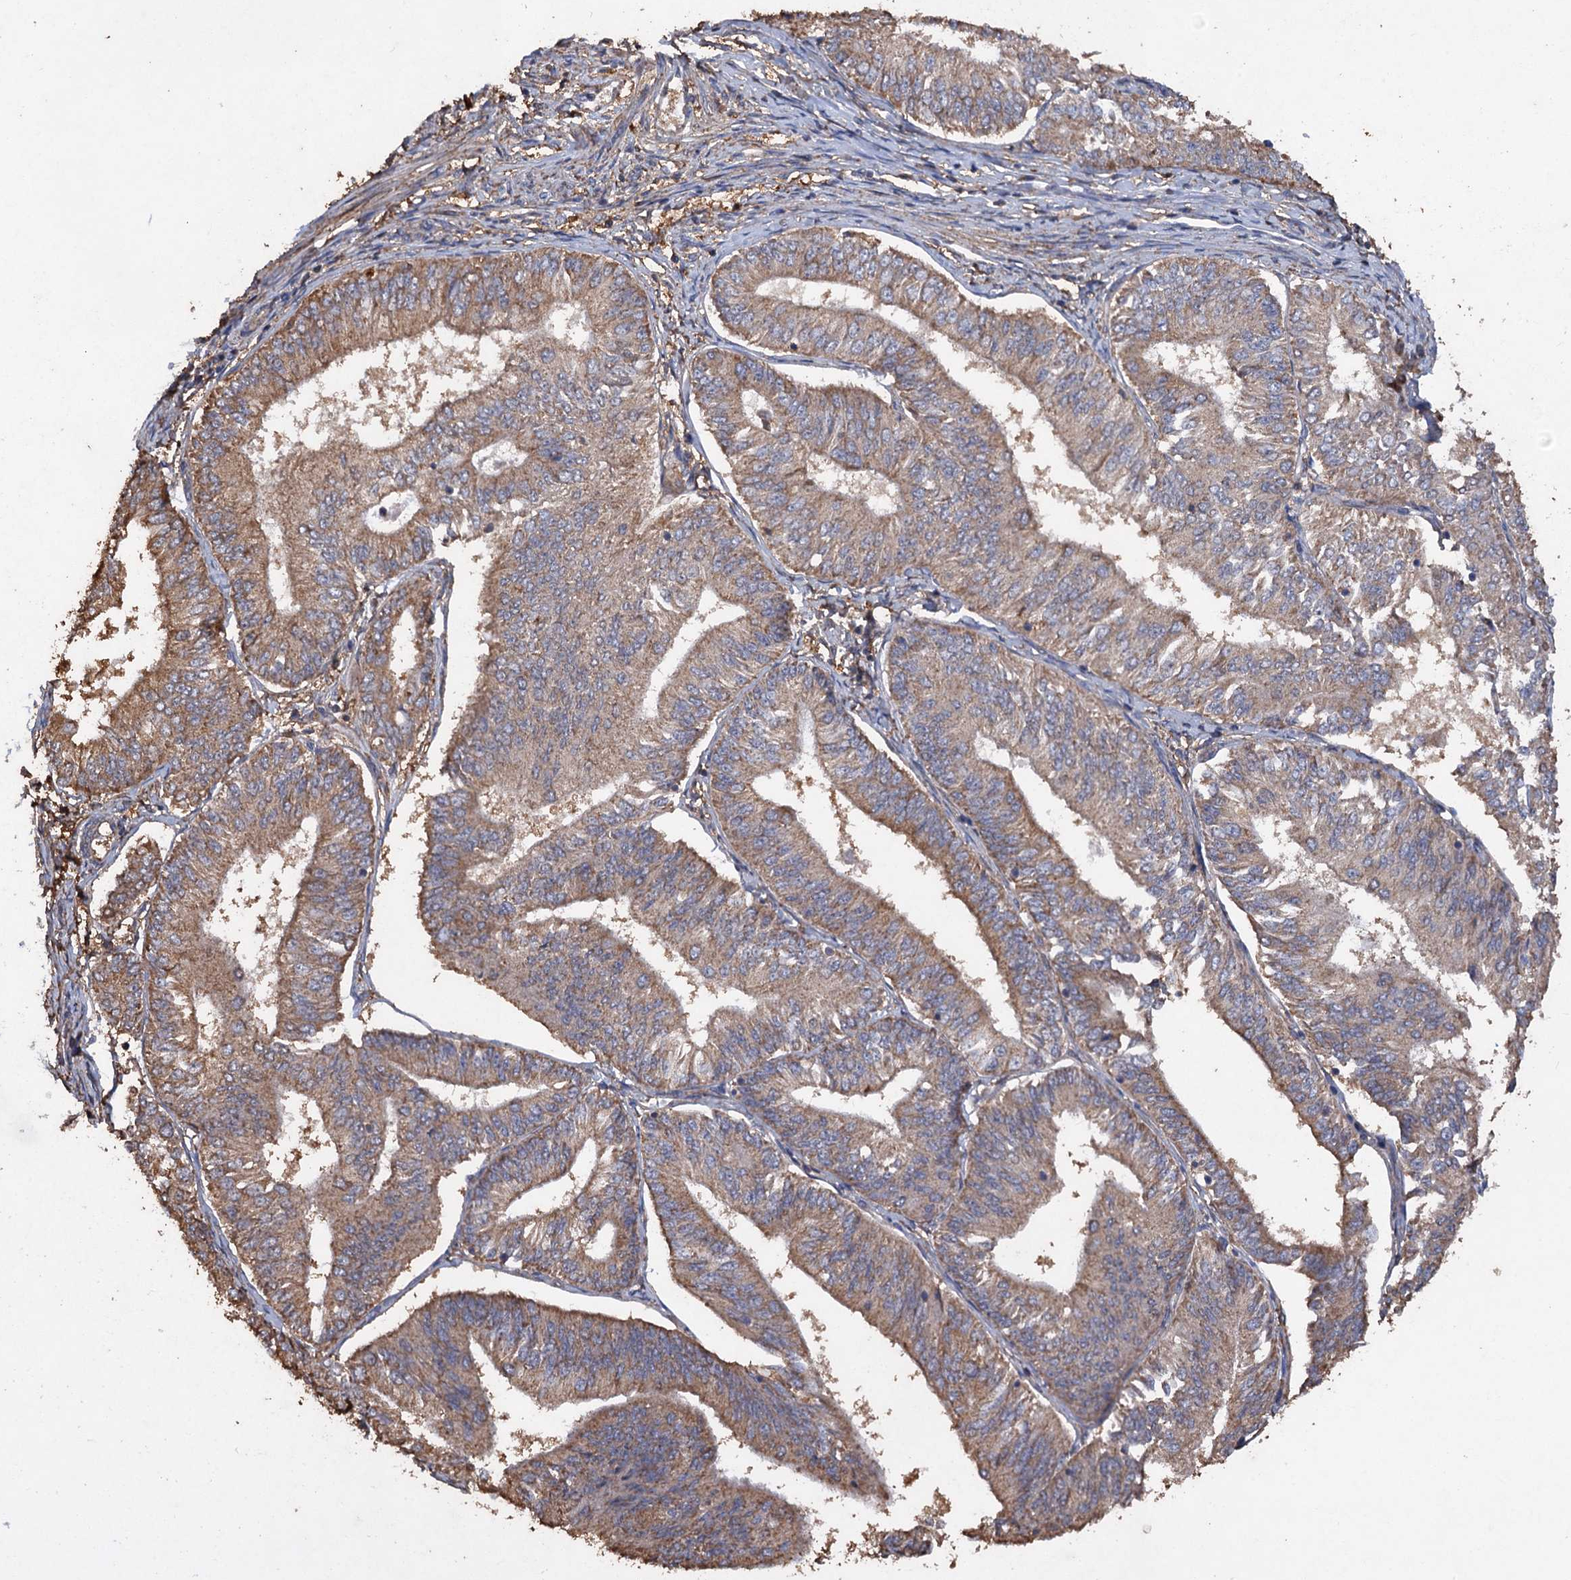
{"staining": {"intensity": "weak", "quantity": ">75%", "location": "cytoplasmic/membranous"}, "tissue": "endometrial cancer", "cell_type": "Tumor cells", "image_type": "cancer", "snomed": [{"axis": "morphology", "description": "Adenocarcinoma, NOS"}, {"axis": "topography", "description": "Endometrium"}], "caption": "Brown immunohistochemical staining in human endometrial cancer displays weak cytoplasmic/membranous positivity in approximately >75% of tumor cells.", "gene": "SCUBE3", "patient": {"sex": "female", "age": 58}}